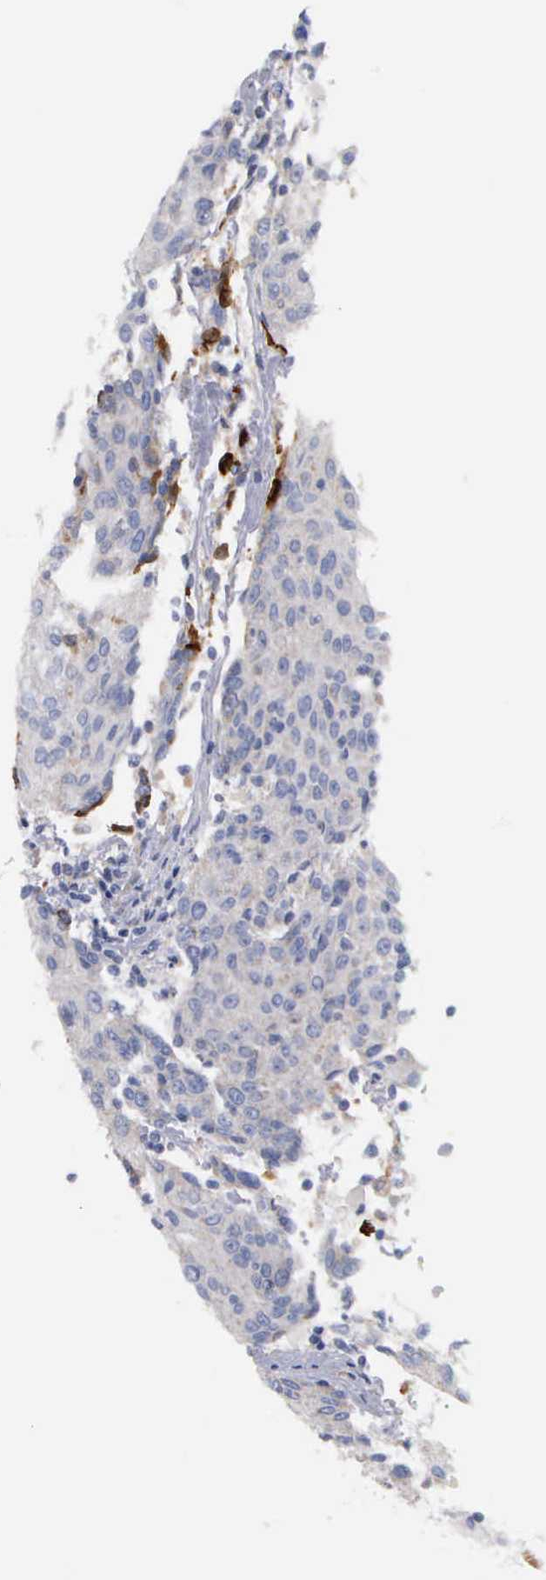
{"staining": {"intensity": "moderate", "quantity": "<25%", "location": "cytoplasmic/membranous"}, "tissue": "urothelial cancer", "cell_type": "Tumor cells", "image_type": "cancer", "snomed": [{"axis": "morphology", "description": "Urothelial carcinoma, High grade"}, {"axis": "topography", "description": "Urinary bladder"}], "caption": "Protein expression analysis of human urothelial cancer reveals moderate cytoplasmic/membranous positivity in approximately <25% of tumor cells.", "gene": "PTGS2", "patient": {"sex": "female", "age": 85}}